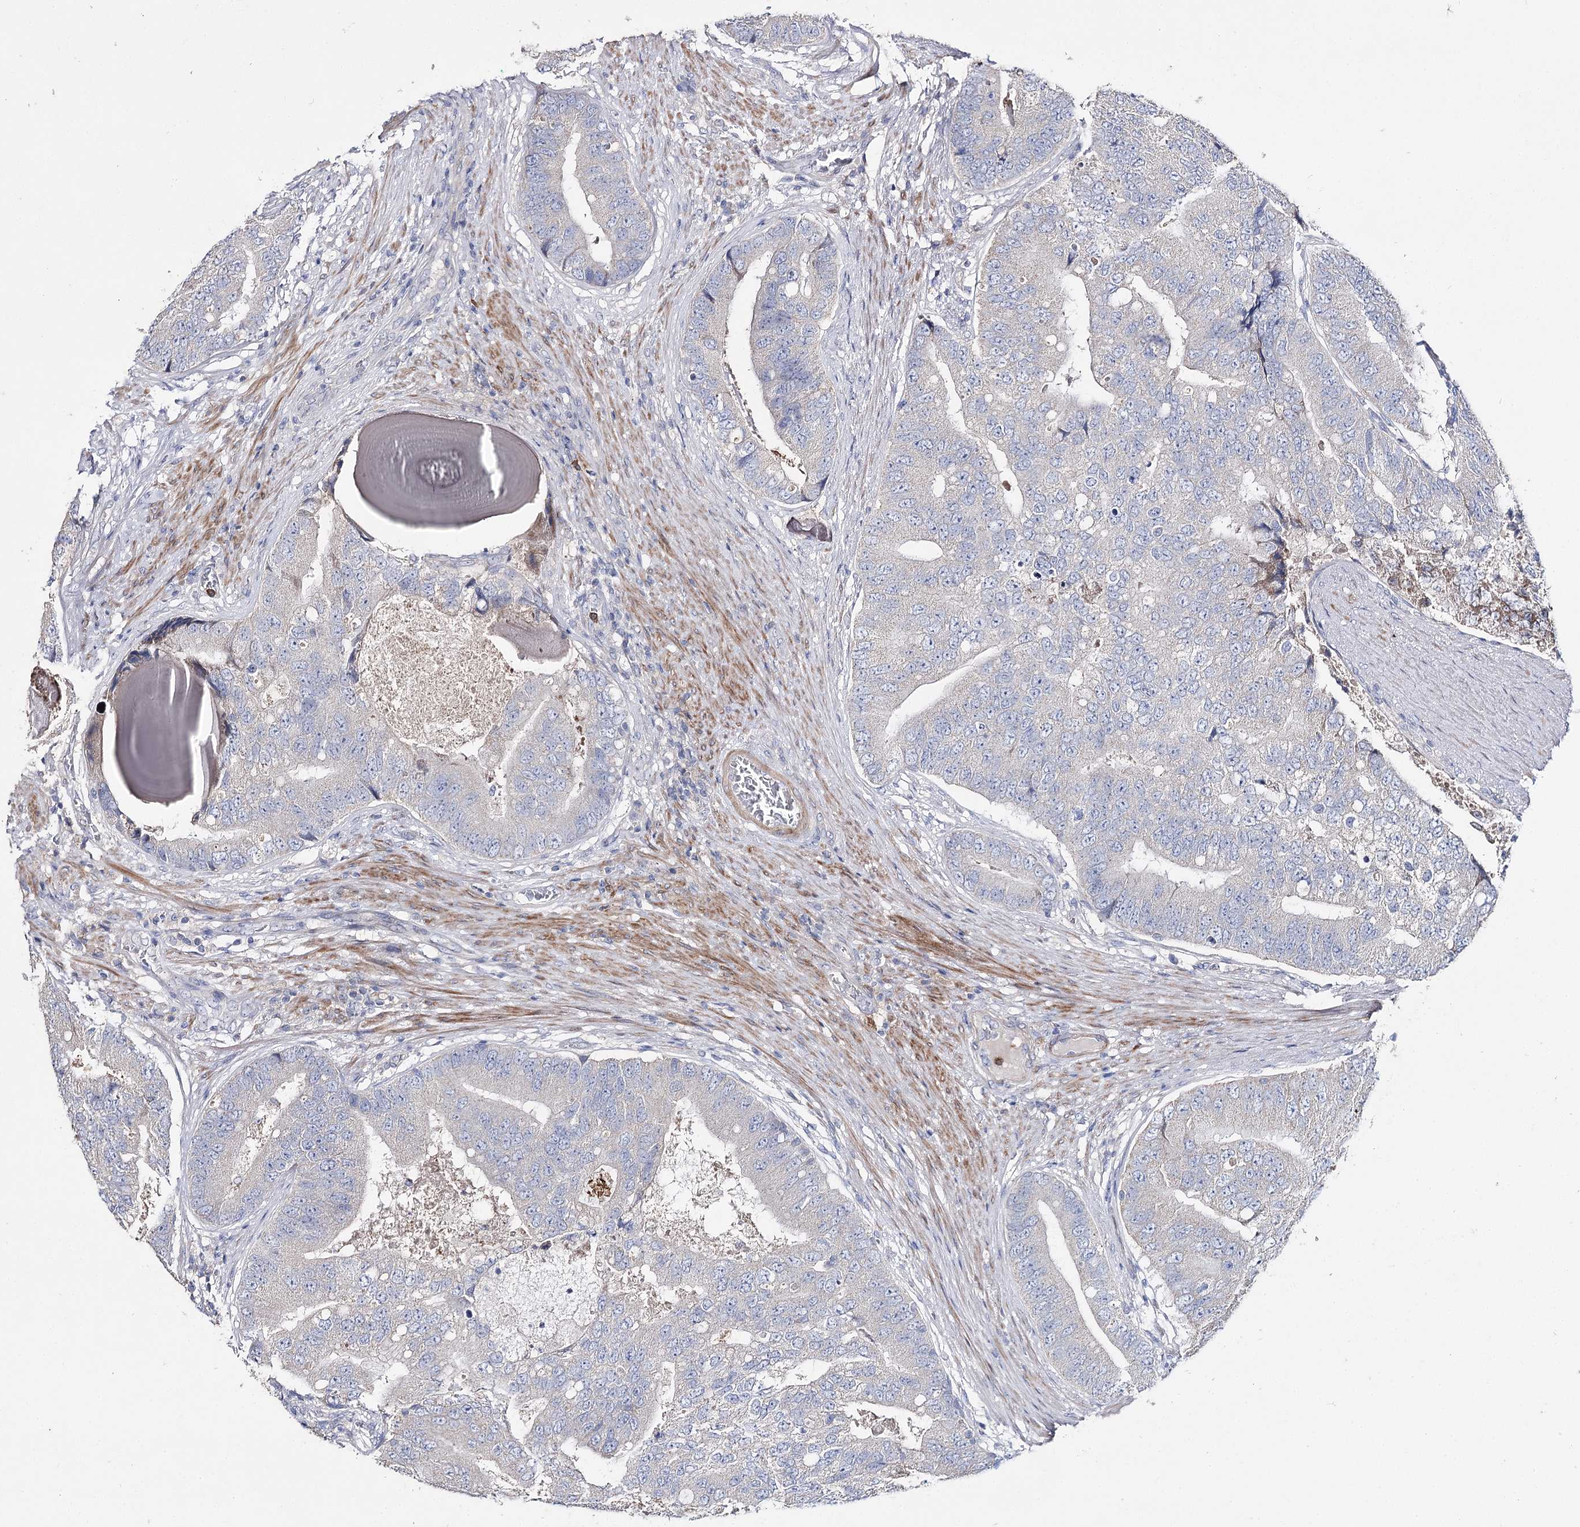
{"staining": {"intensity": "negative", "quantity": "none", "location": "none"}, "tissue": "prostate cancer", "cell_type": "Tumor cells", "image_type": "cancer", "snomed": [{"axis": "morphology", "description": "Adenocarcinoma, High grade"}, {"axis": "topography", "description": "Prostate"}], "caption": "High-grade adenocarcinoma (prostate) stained for a protein using immunohistochemistry (IHC) reveals no positivity tumor cells.", "gene": "NRAP", "patient": {"sex": "male", "age": 70}}